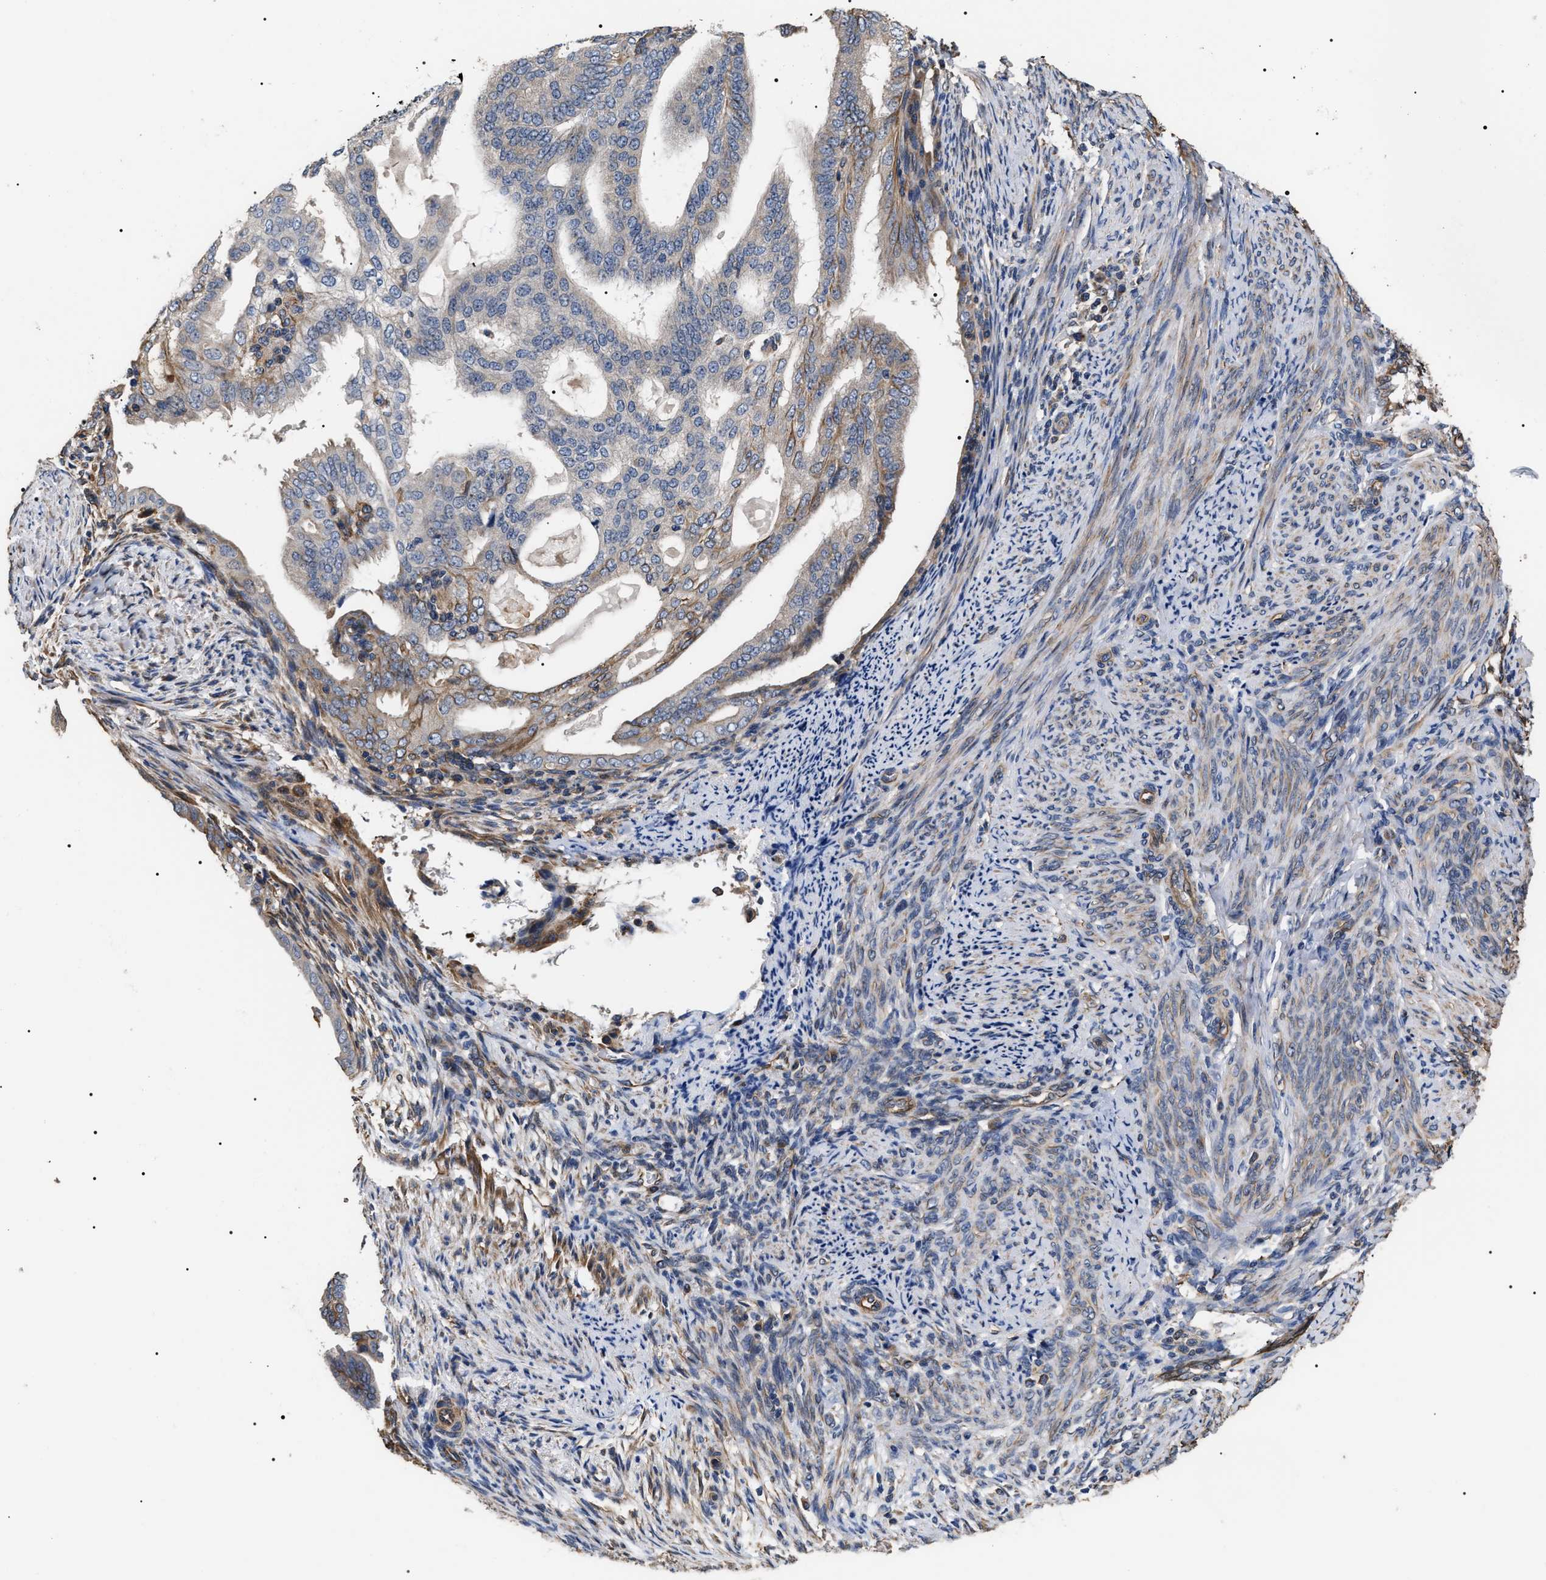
{"staining": {"intensity": "moderate", "quantity": "<25%", "location": "cytoplasmic/membranous"}, "tissue": "endometrial cancer", "cell_type": "Tumor cells", "image_type": "cancer", "snomed": [{"axis": "morphology", "description": "Adenocarcinoma, NOS"}, {"axis": "topography", "description": "Endometrium"}], "caption": "About <25% of tumor cells in human endometrial cancer demonstrate moderate cytoplasmic/membranous protein expression as visualized by brown immunohistochemical staining.", "gene": "TSPAN33", "patient": {"sex": "female", "age": 58}}